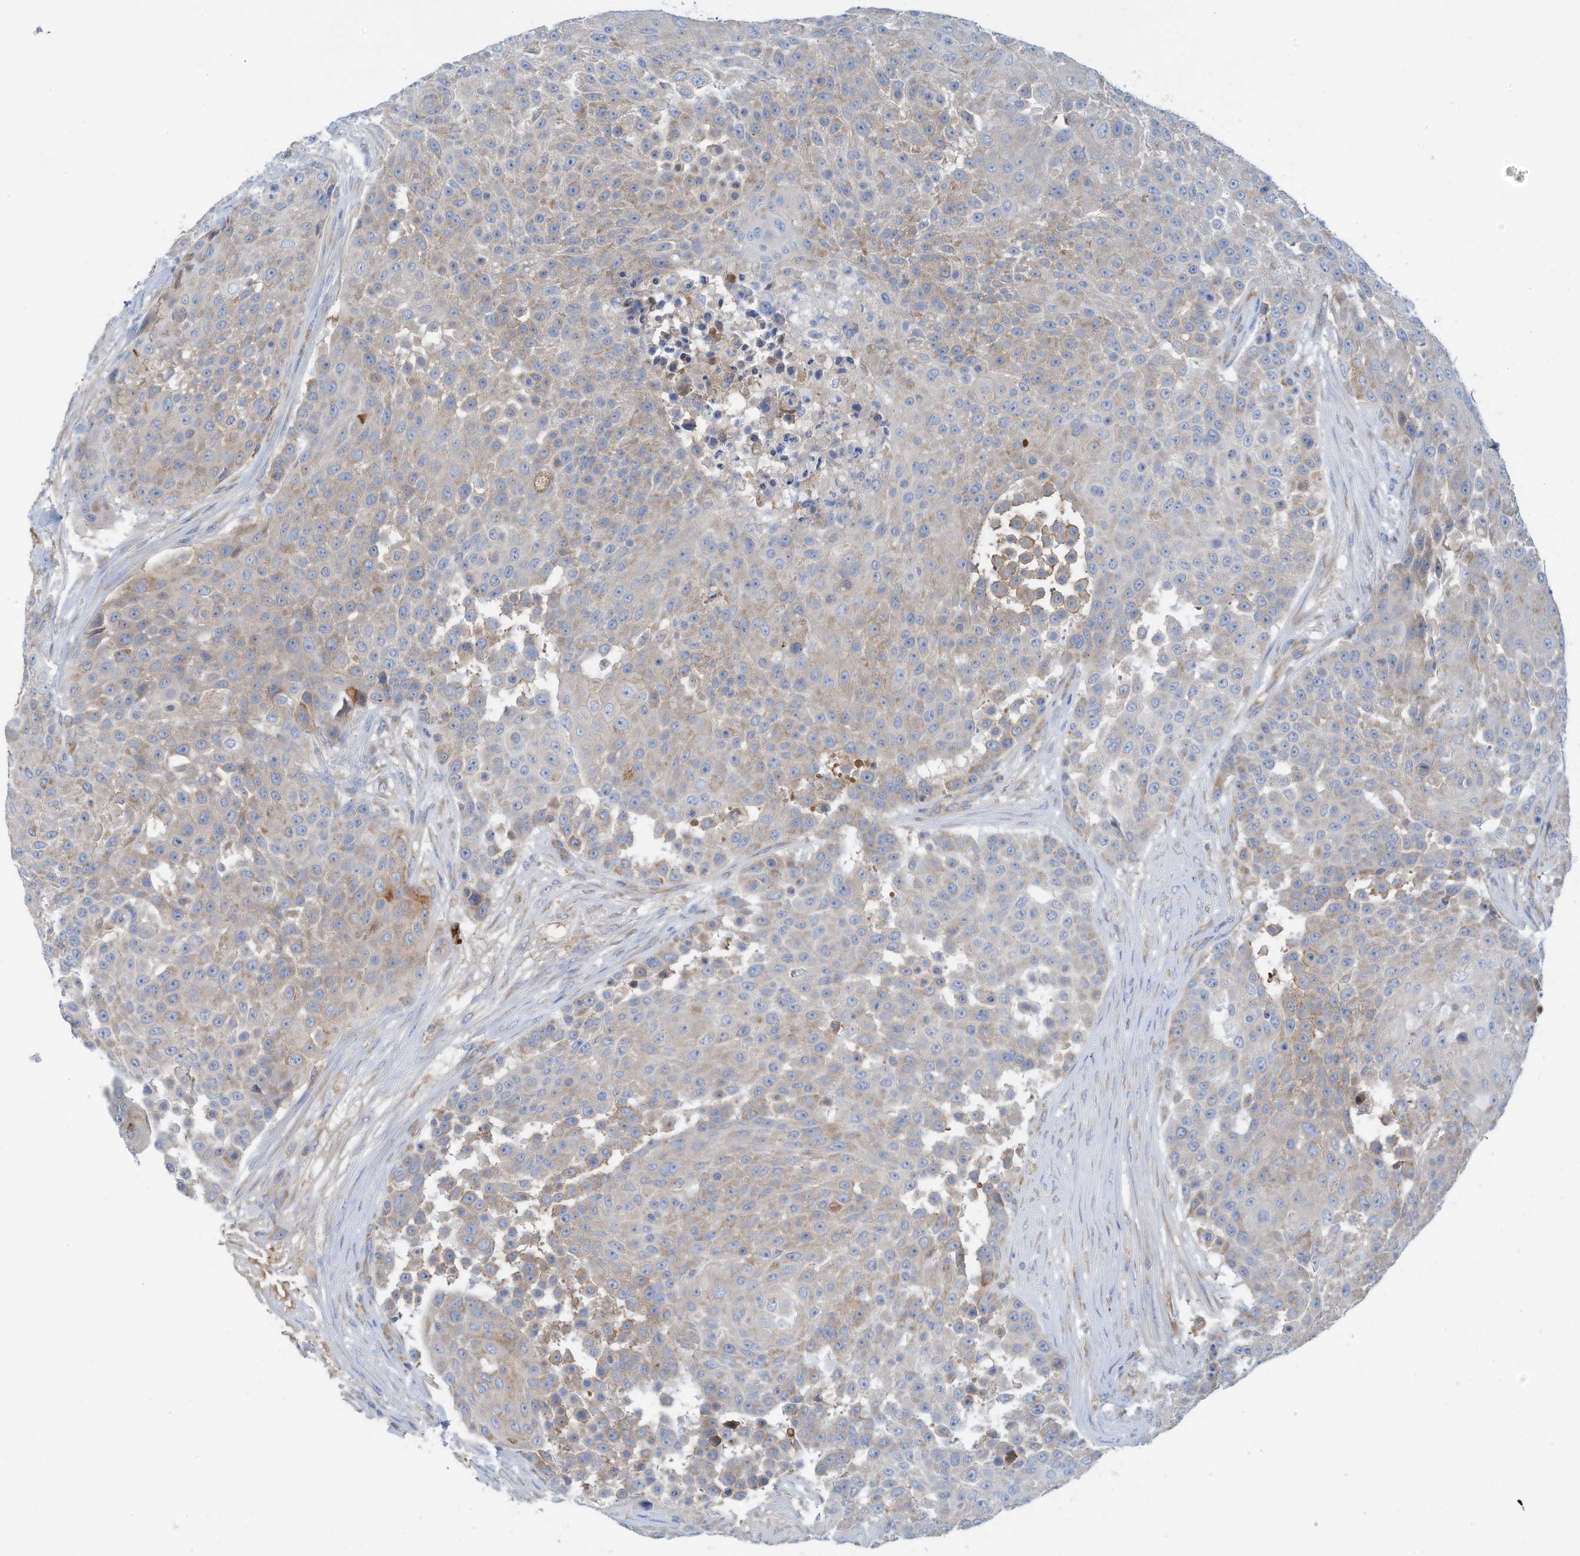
{"staining": {"intensity": "moderate", "quantity": "<25%", "location": "cytoplasmic/membranous"}, "tissue": "urothelial cancer", "cell_type": "Tumor cells", "image_type": "cancer", "snomed": [{"axis": "morphology", "description": "Urothelial carcinoma, High grade"}, {"axis": "topography", "description": "Urinary bladder"}], "caption": "High-power microscopy captured an immunohistochemistry (IHC) micrograph of urothelial carcinoma (high-grade), revealing moderate cytoplasmic/membranous expression in approximately <25% of tumor cells.", "gene": "SLC5A11", "patient": {"sex": "female", "age": 63}}